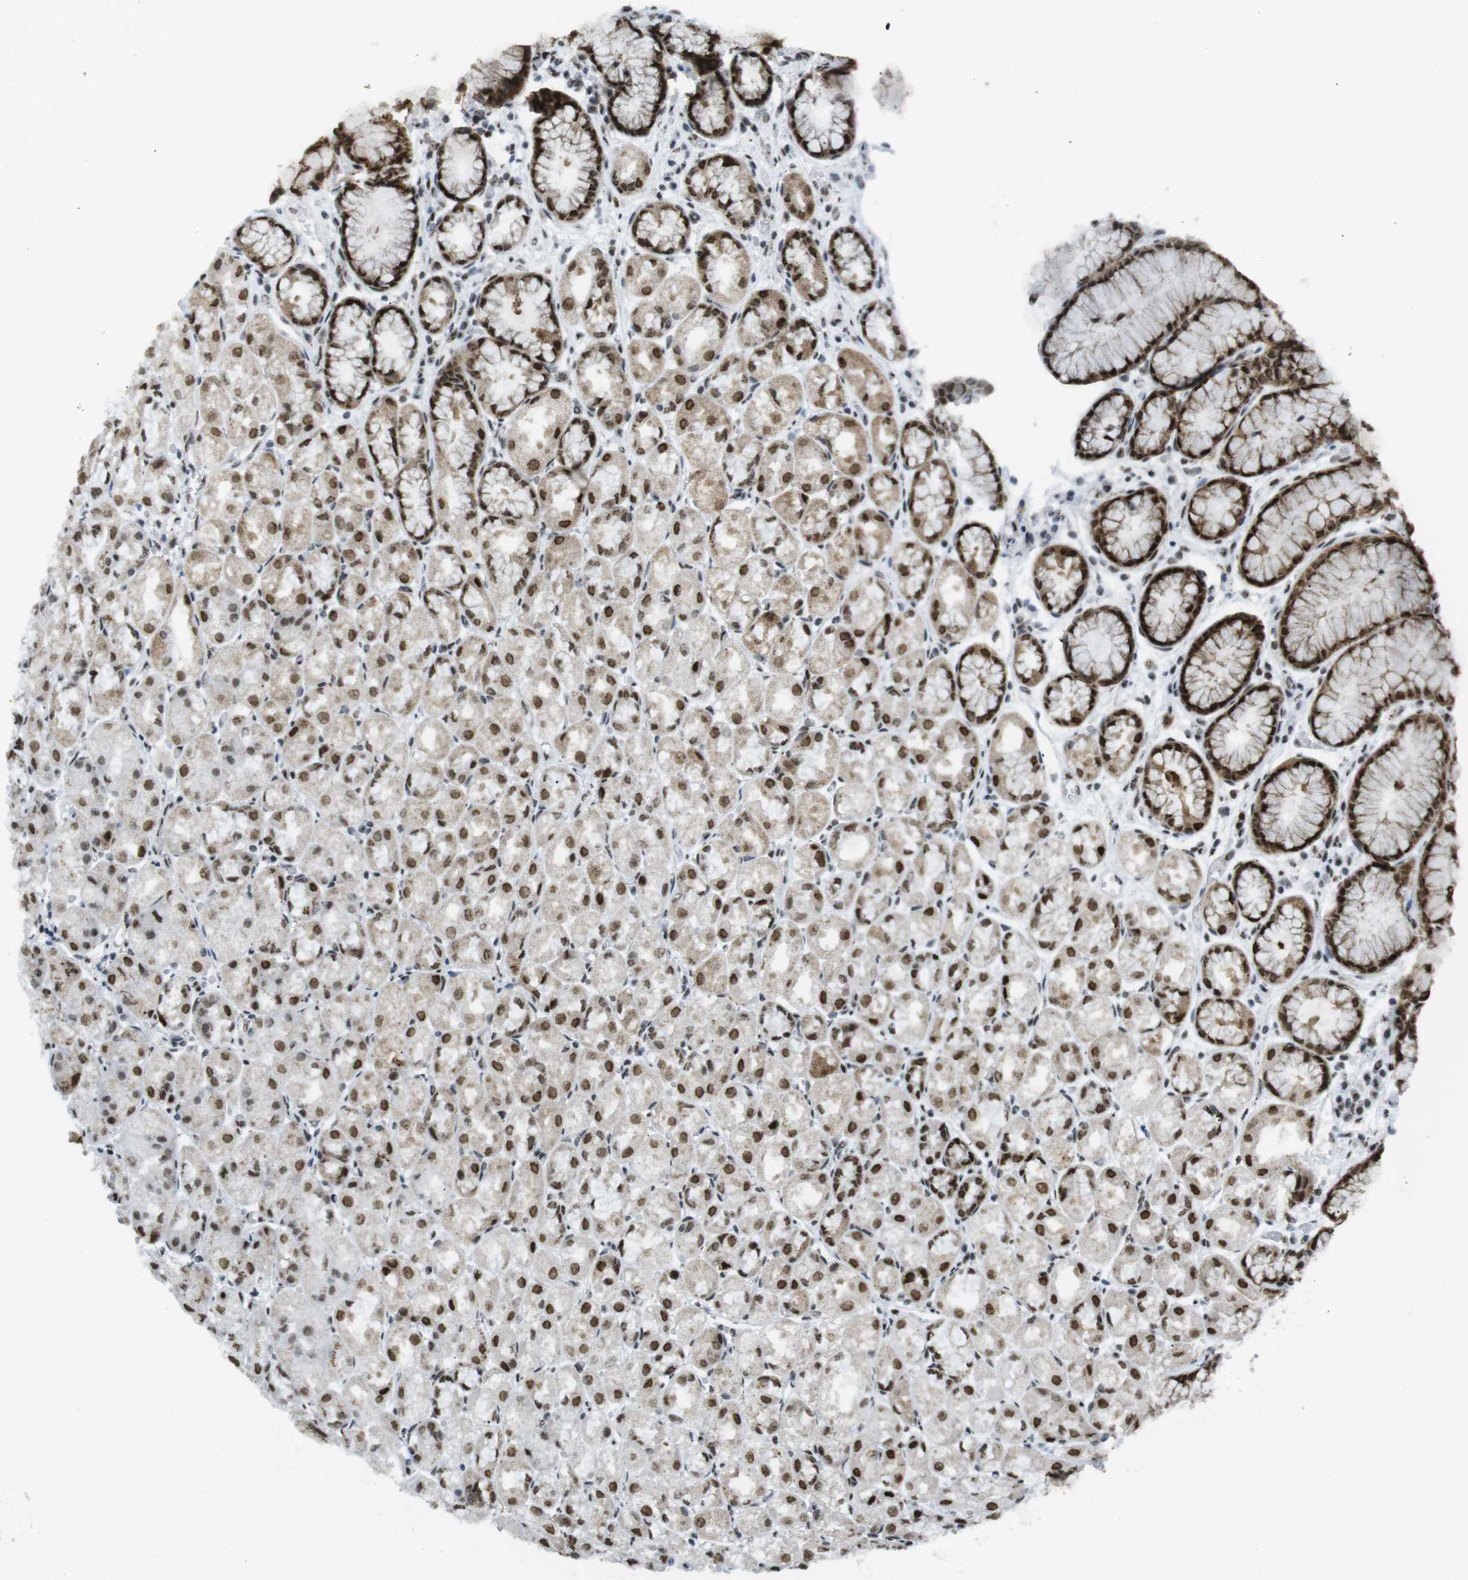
{"staining": {"intensity": "strong", "quantity": ">75%", "location": "cytoplasmic/membranous,nuclear"}, "tissue": "stomach", "cell_type": "Glandular cells", "image_type": "normal", "snomed": [{"axis": "morphology", "description": "Normal tissue, NOS"}, {"axis": "topography", "description": "Stomach, upper"}], "caption": "Protein analysis of normal stomach exhibits strong cytoplasmic/membranous,nuclear positivity in approximately >75% of glandular cells.", "gene": "ARID1A", "patient": {"sex": "male", "age": 72}}